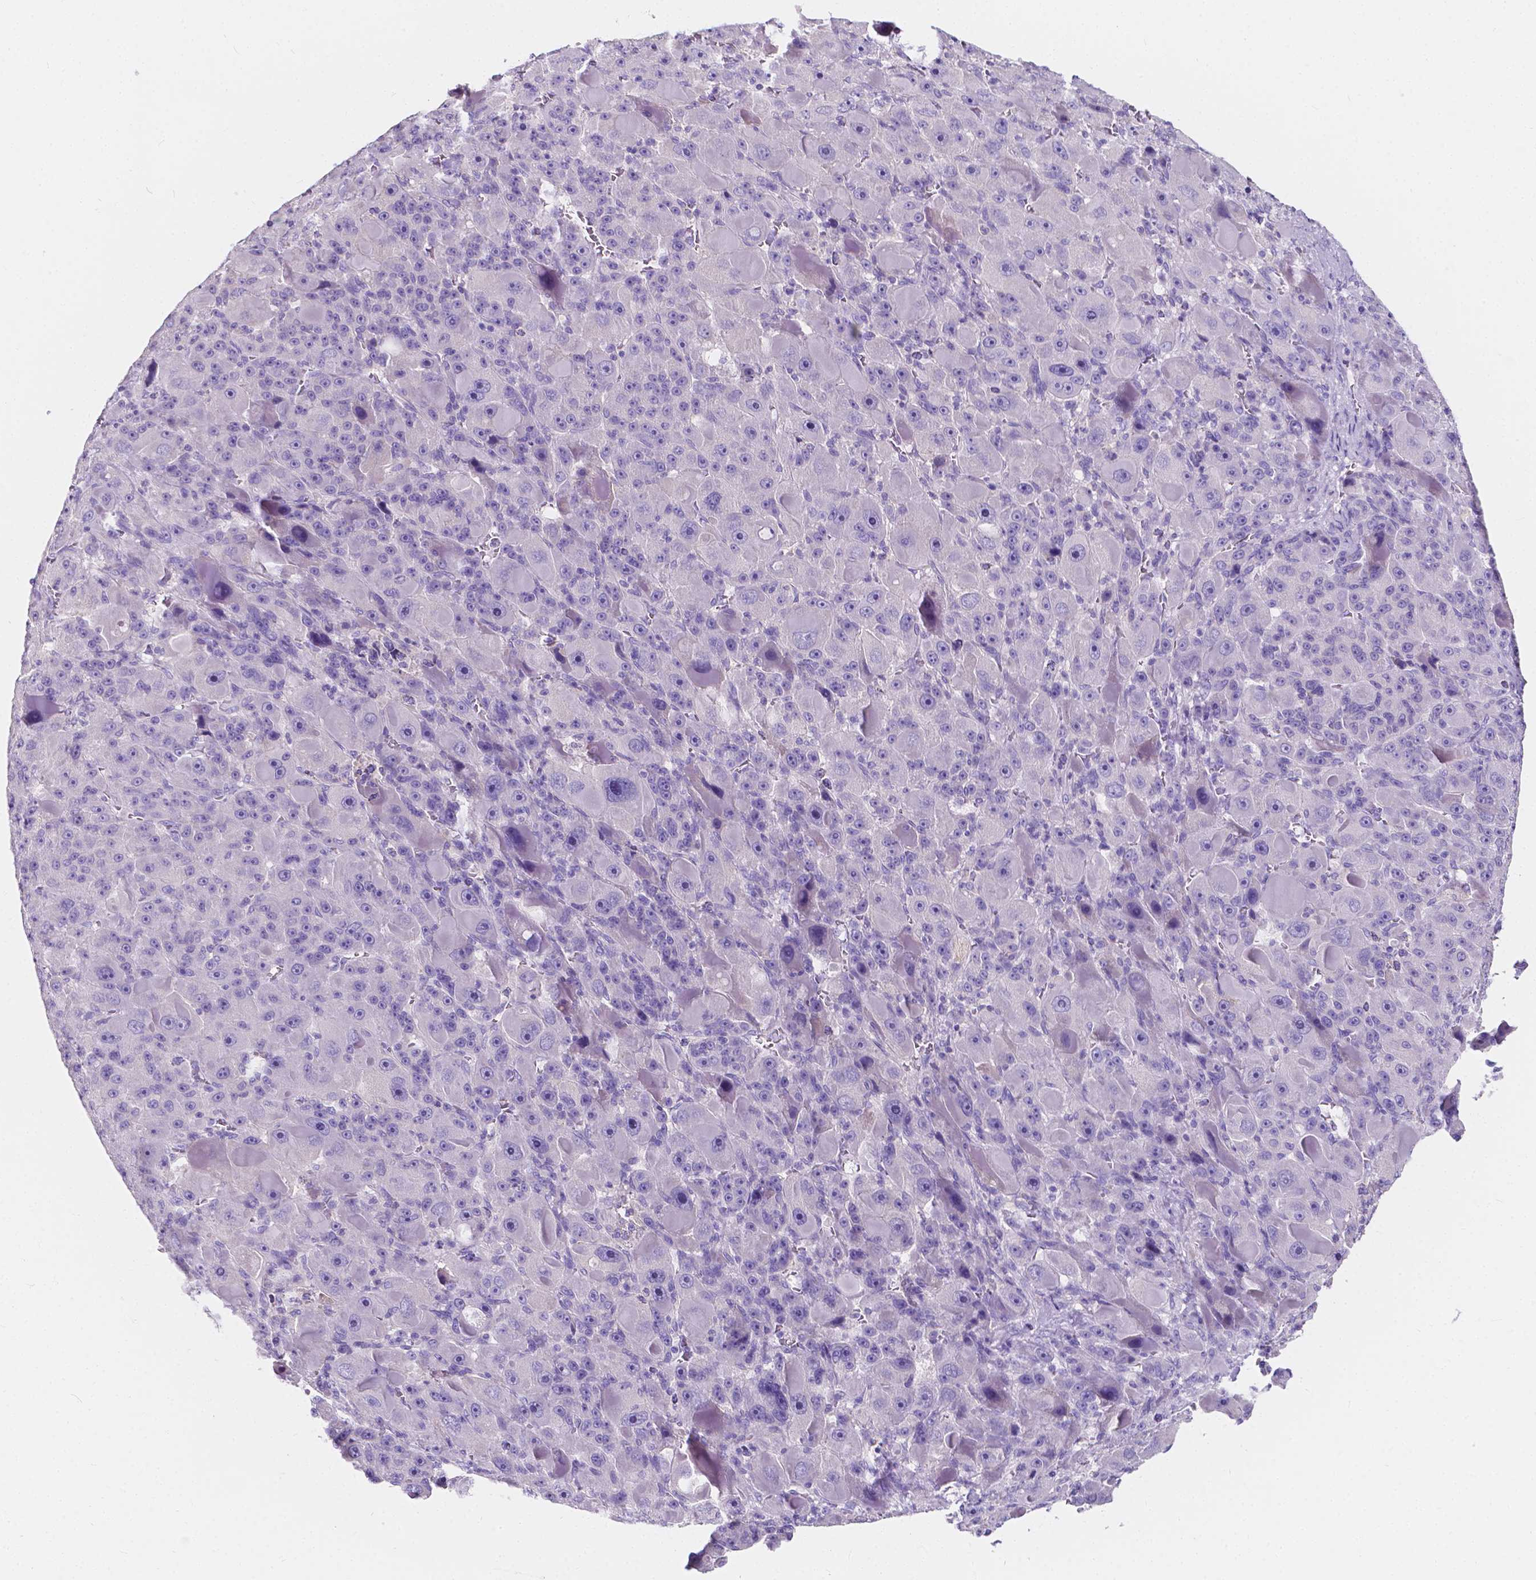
{"staining": {"intensity": "negative", "quantity": "none", "location": "none"}, "tissue": "liver cancer", "cell_type": "Tumor cells", "image_type": "cancer", "snomed": [{"axis": "morphology", "description": "Carcinoma, Hepatocellular, NOS"}, {"axis": "topography", "description": "Liver"}], "caption": "An IHC micrograph of liver cancer is shown. There is no staining in tumor cells of liver cancer.", "gene": "CLSTN2", "patient": {"sex": "male", "age": 76}}